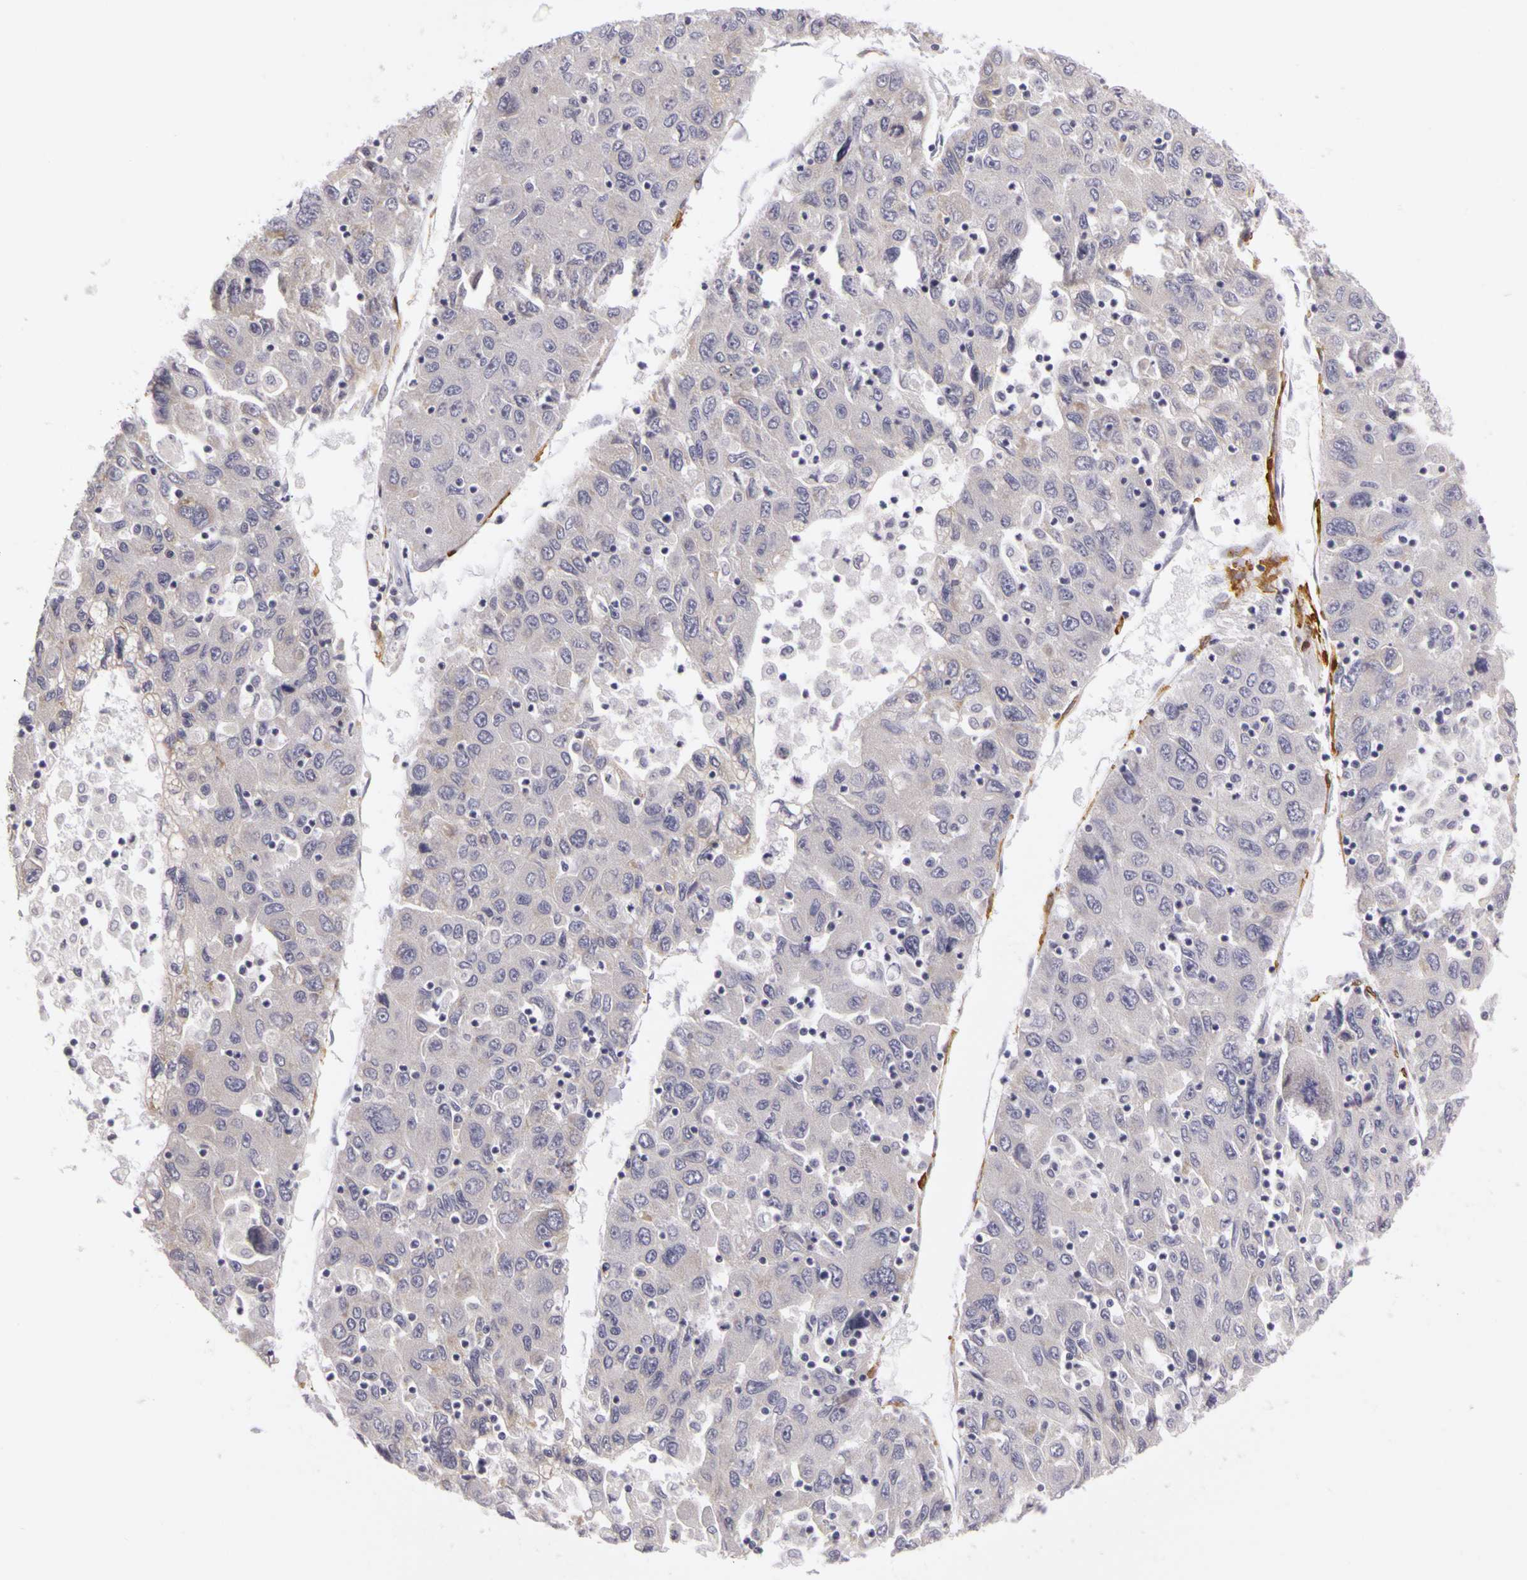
{"staining": {"intensity": "weak", "quantity": ">75%", "location": "cytoplasmic/membranous"}, "tissue": "liver cancer", "cell_type": "Tumor cells", "image_type": "cancer", "snomed": [{"axis": "morphology", "description": "Carcinoma, Hepatocellular, NOS"}, {"axis": "topography", "description": "Liver"}], "caption": "Liver hepatocellular carcinoma stained with a brown dye reveals weak cytoplasmic/membranous positive positivity in approximately >75% of tumor cells.", "gene": "CNTN2", "patient": {"sex": "male", "age": 49}}